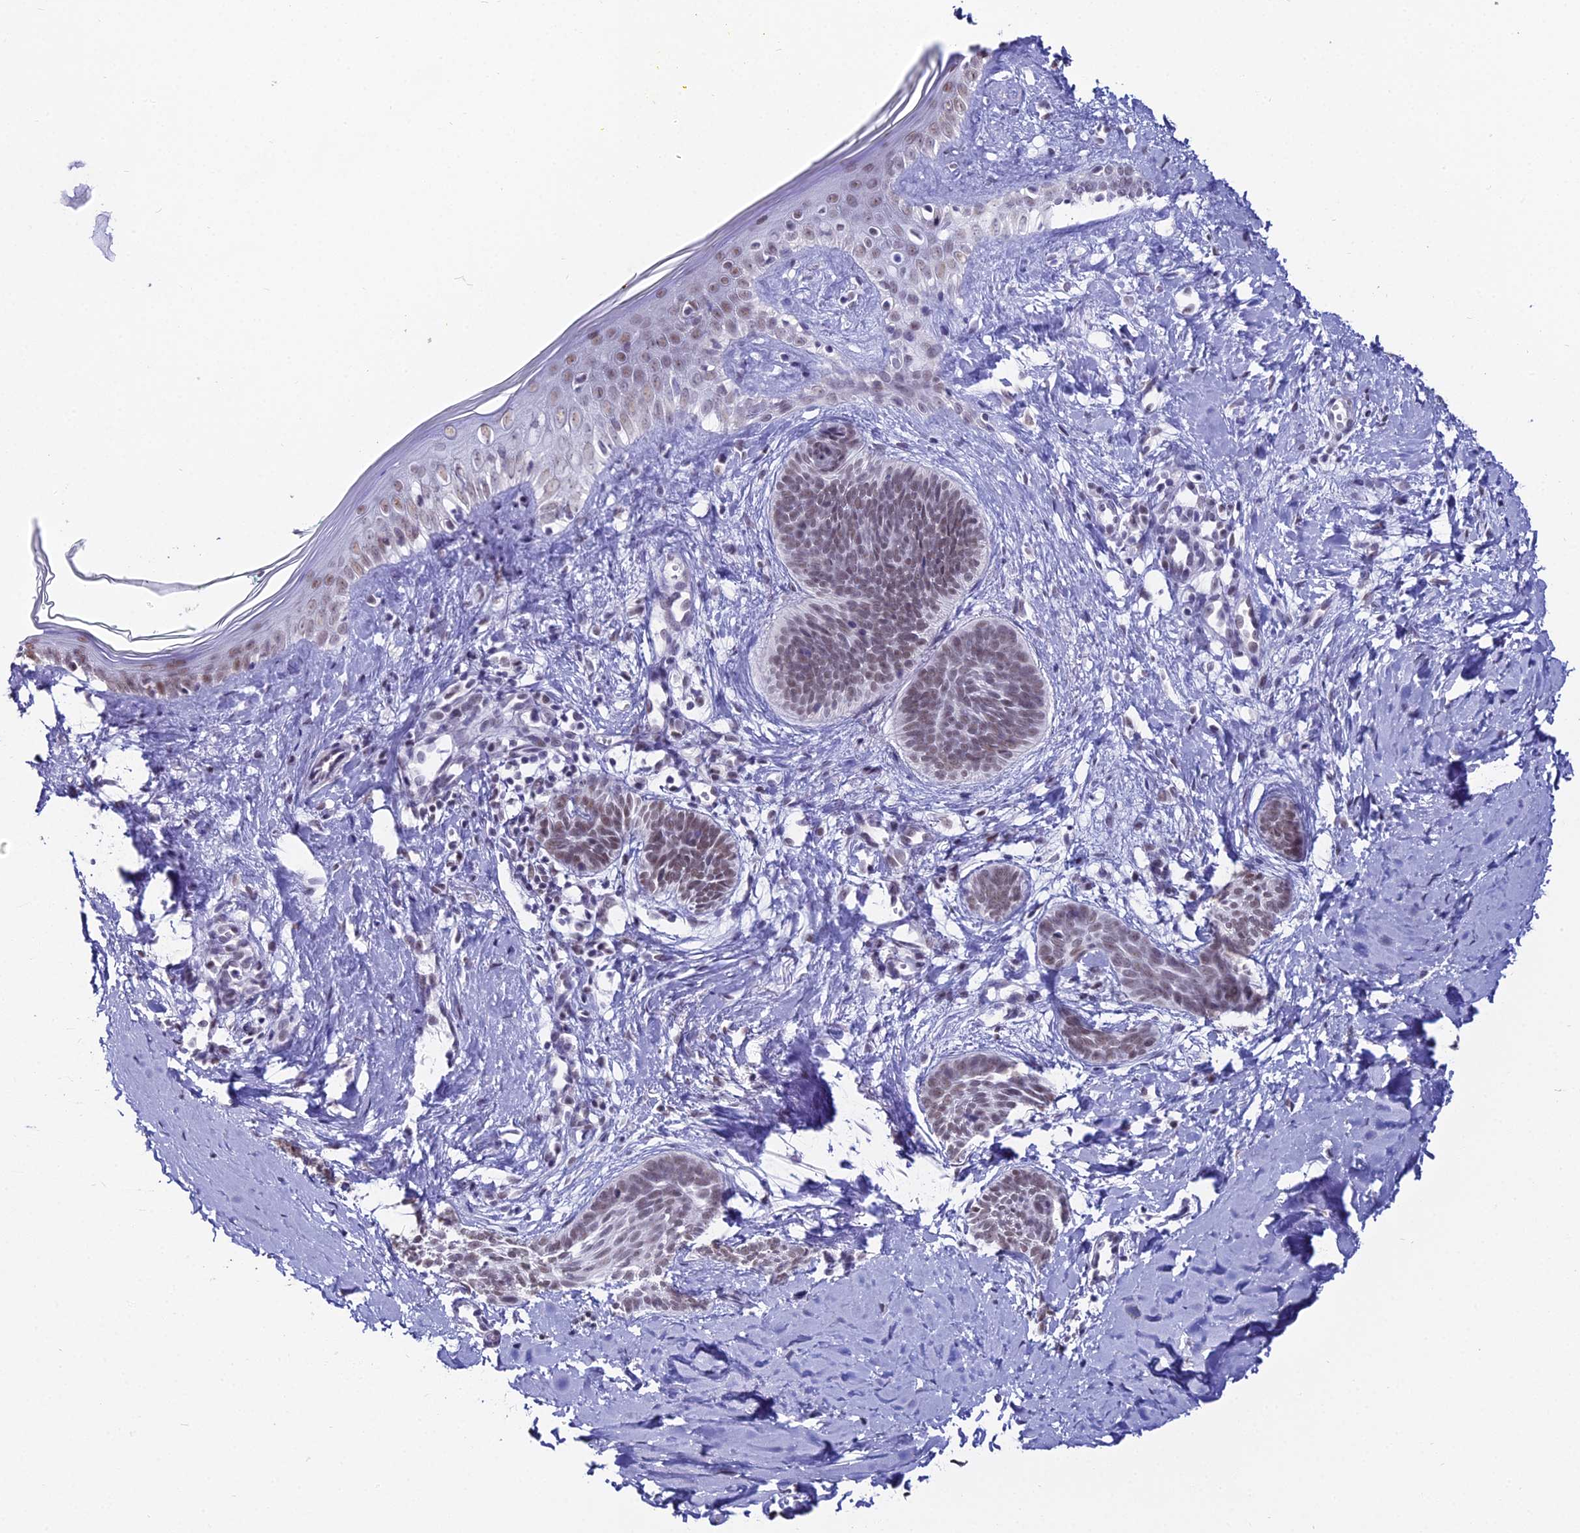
{"staining": {"intensity": "weak", "quantity": ">75%", "location": "nuclear"}, "tissue": "skin cancer", "cell_type": "Tumor cells", "image_type": "cancer", "snomed": [{"axis": "morphology", "description": "Basal cell carcinoma"}, {"axis": "topography", "description": "Skin"}], "caption": "High-power microscopy captured an immunohistochemistry histopathology image of skin cancer, revealing weak nuclear expression in about >75% of tumor cells. The protein of interest is shown in brown color, while the nuclei are stained blue.", "gene": "RBM12", "patient": {"sex": "female", "age": 81}}